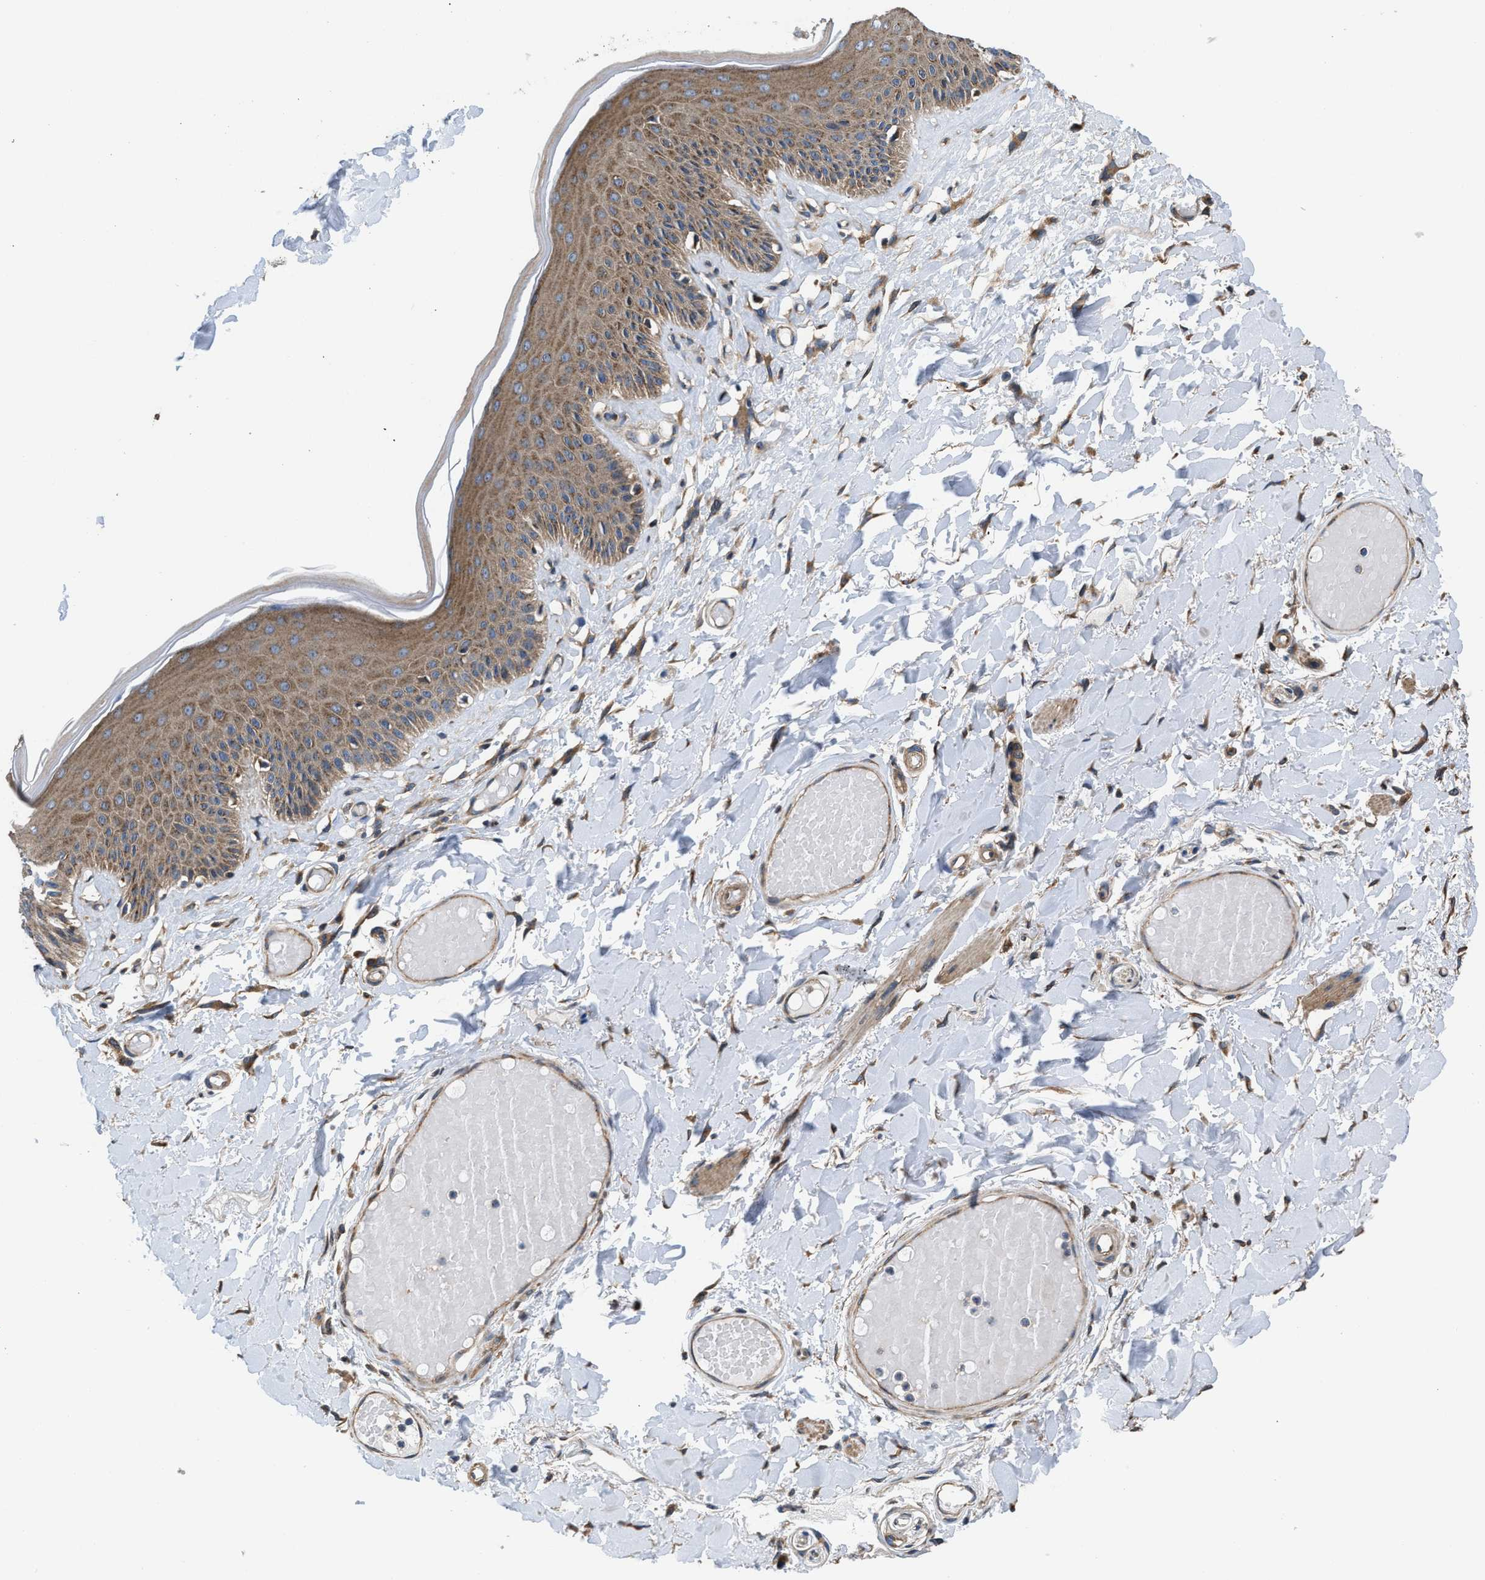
{"staining": {"intensity": "moderate", "quantity": ">75%", "location": "cytoplasmic/membranous"}, "tissue": "skin", "cell_type": "Epidermal cells", "image_type": "normal", "snomed": [{"axis": "morphology", "description": "Normal tissue, NOS"}, {"axis": "topography", "description": "Vulva"}], "caption": "Protein staining of normal skin exhibits moderate cytoplasmic/membranous positivity in approximately >75% of epidermal cells. (DAB IHC with brightfield microscopy, high magnification).", "gene": "CEP128", "patient": {"sex": "female", "age": 73}}